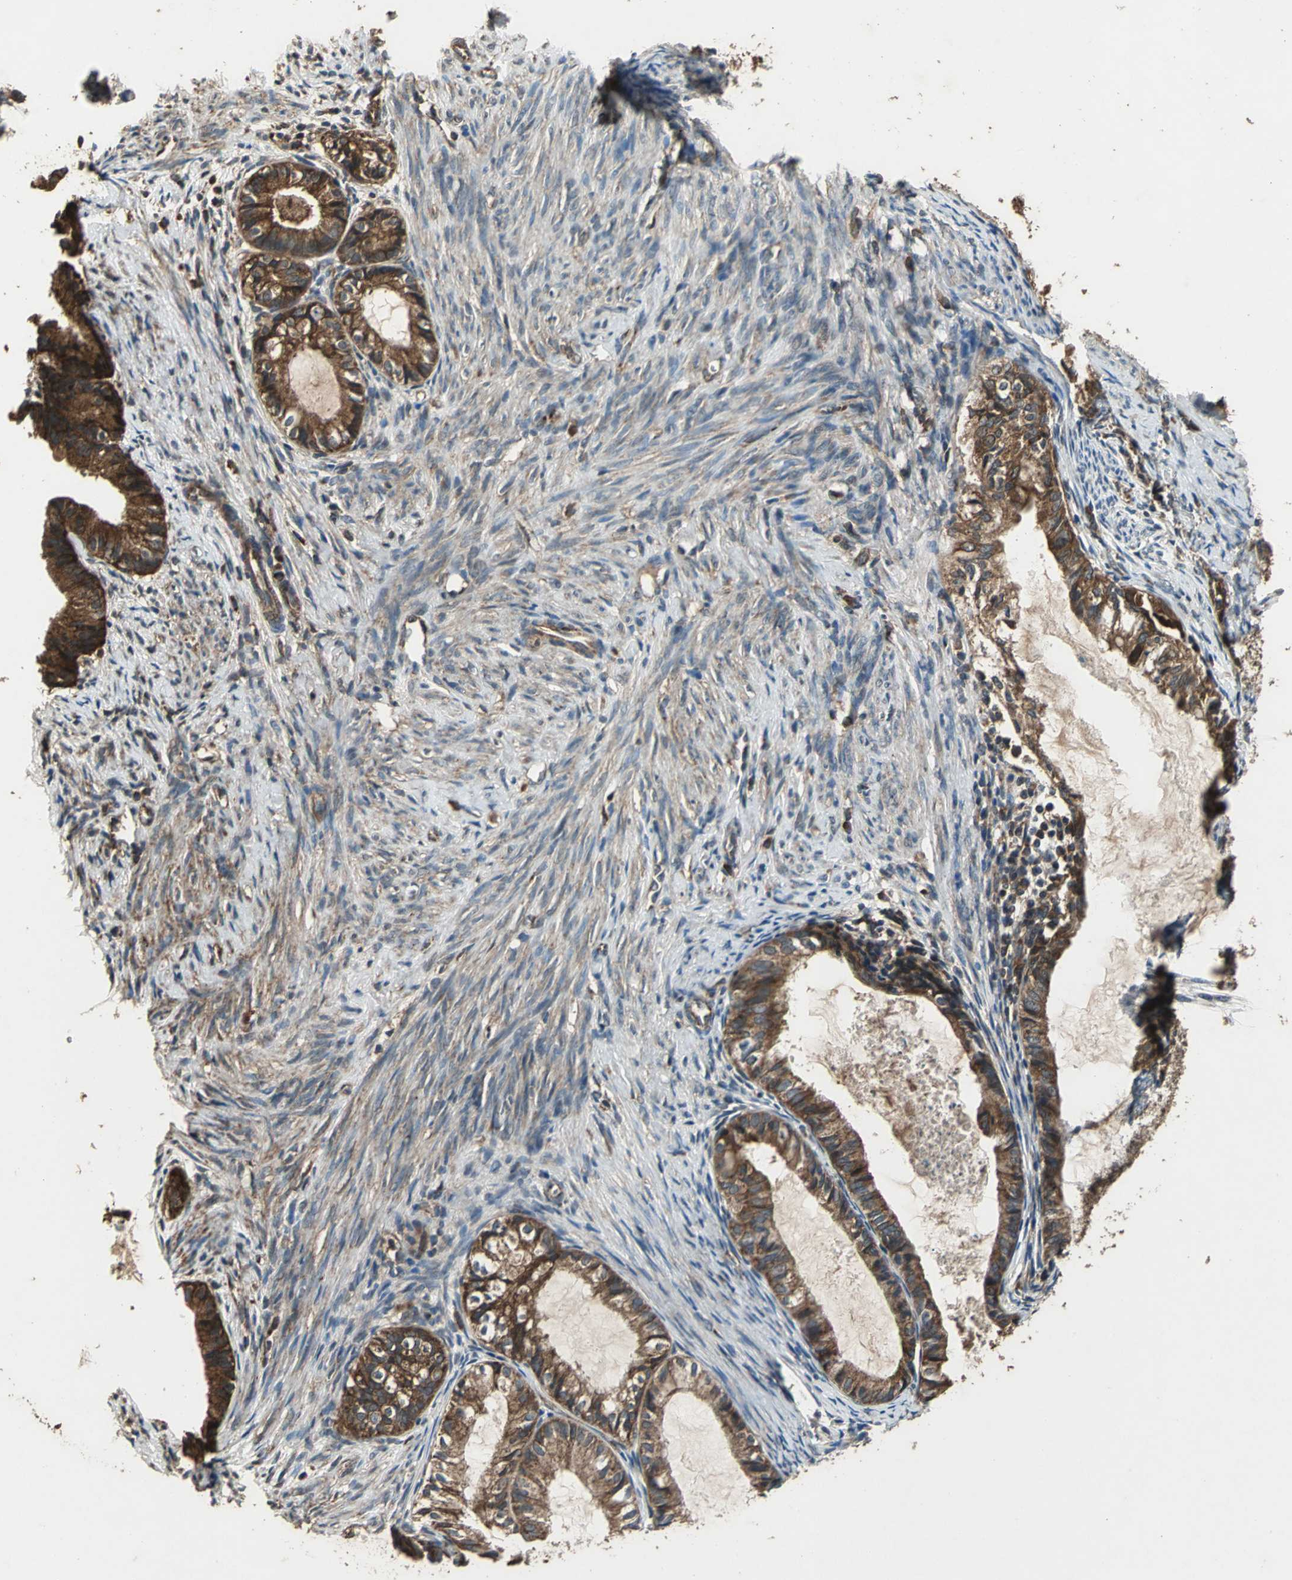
{"staining": {"intensity": "strong", "quantity": ">75%", "location": "cytoplasmic/membranous"}, "tissue": "cervical cancer", "cell_type": "Tumor cells", "image_type": "cancer", "snomed": [{"axis": "morphology", "description": "Normal tissue, NOS"}, {"axis": "morphology", "description": "Adenocarcinoma, NOS"}, {"axis": "topography", "description": "Cervix"}, {"axis": "topography", "description": "Endometrium"}], "caption": "Cervical adenocarcinoma tissue exhibits strong cytoplasmic/membranous positivity in about >75% of tumor cells", "gene": "ZNF608", "patient": {"sex": "female", "age": 86}}